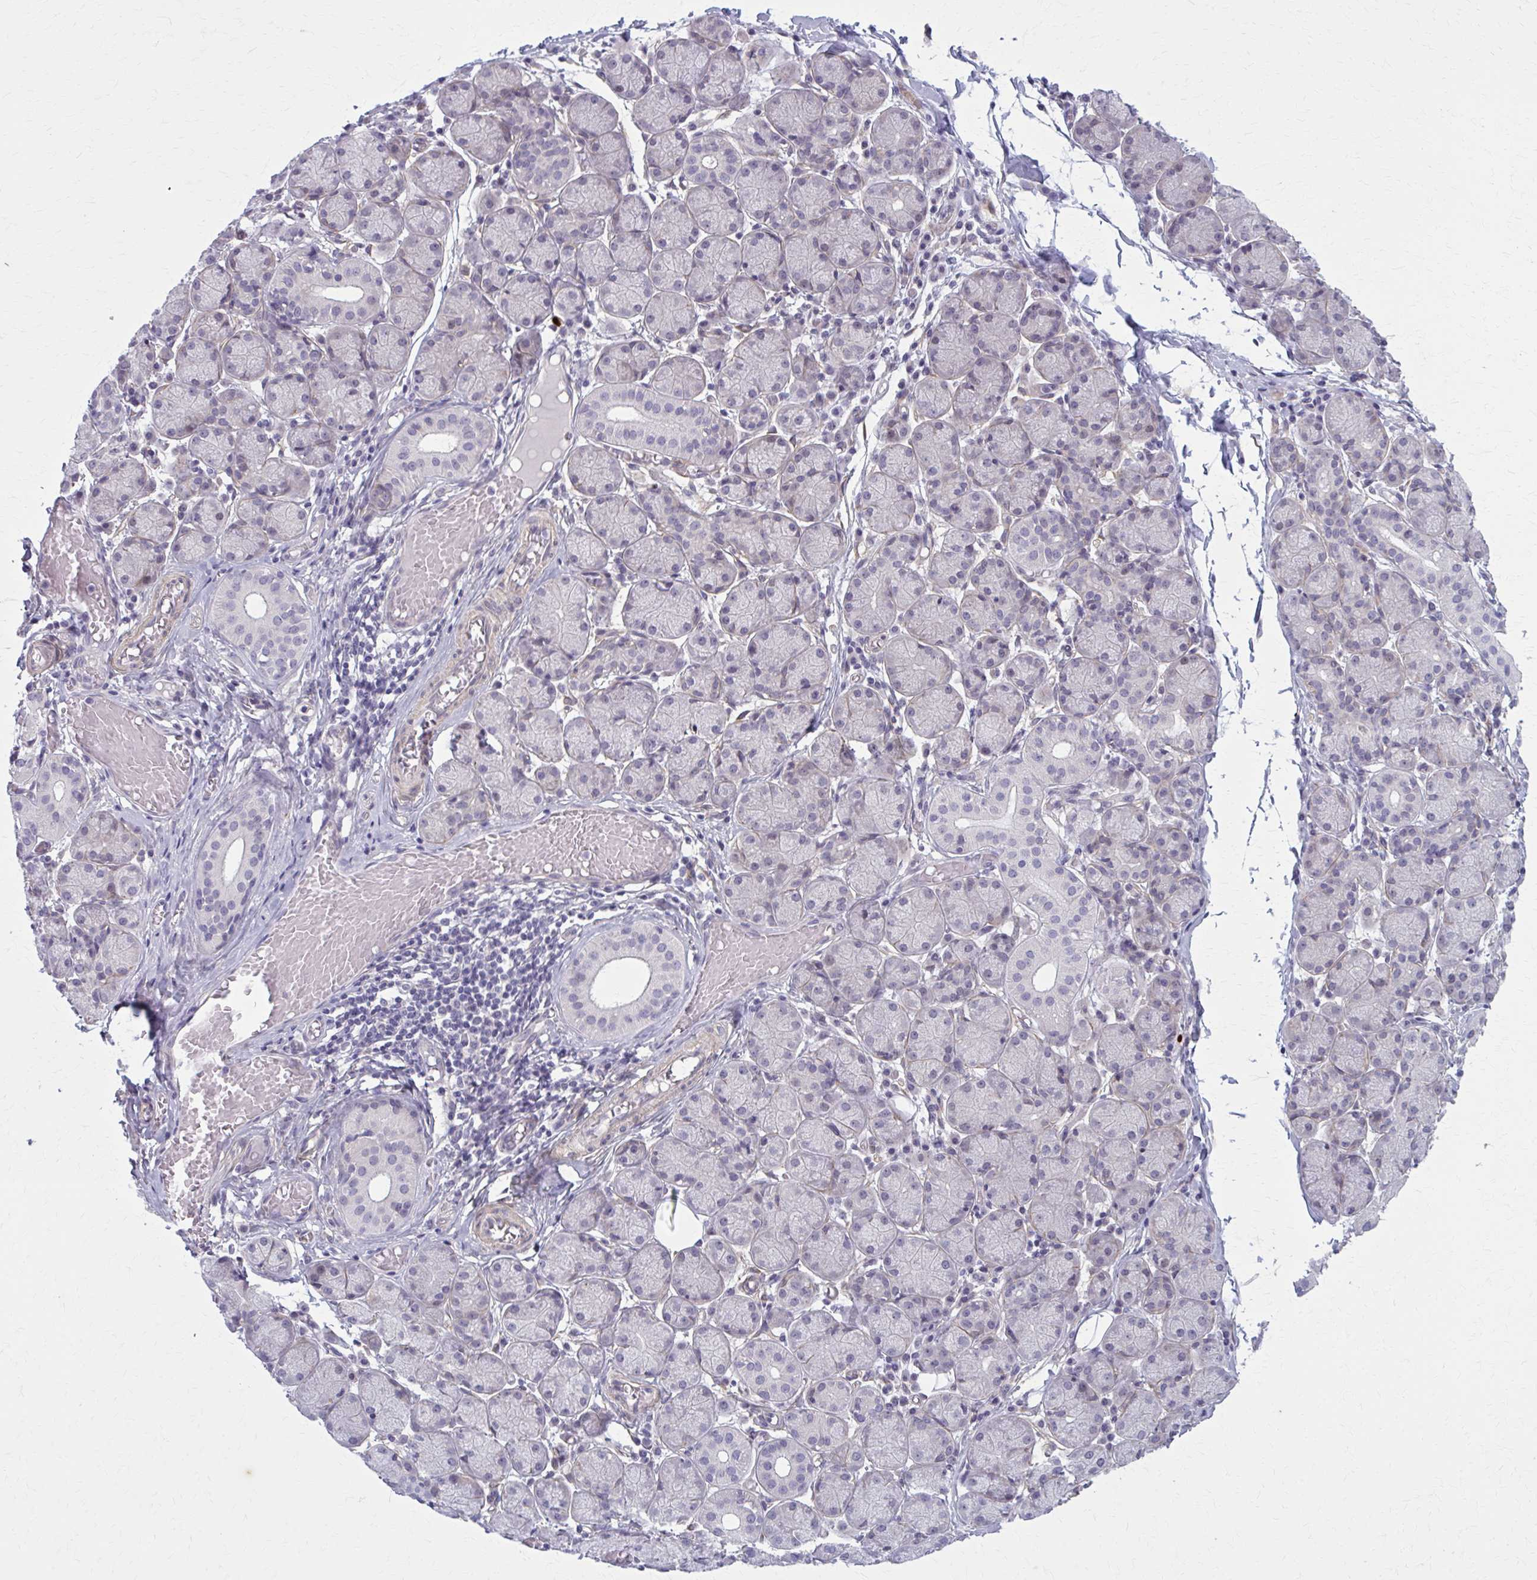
{"staining": {"intensity": "negative", "quantity": "none", "location": "none"}, "tissue": "salivary gland", "cell_type": "Glandular cells", "image_type": "normal", "snomed": [{"axis": "morphology", "description": "Normal tissue, NOS"}, {"axis": "topography", "description": "Salivary gland"}], "caption": "The histopathology image displays no staining of glandular cells in unremarkable salivary gland.", "gene": "NUMBL", "patient": {"sex": "female", "age": 24}}